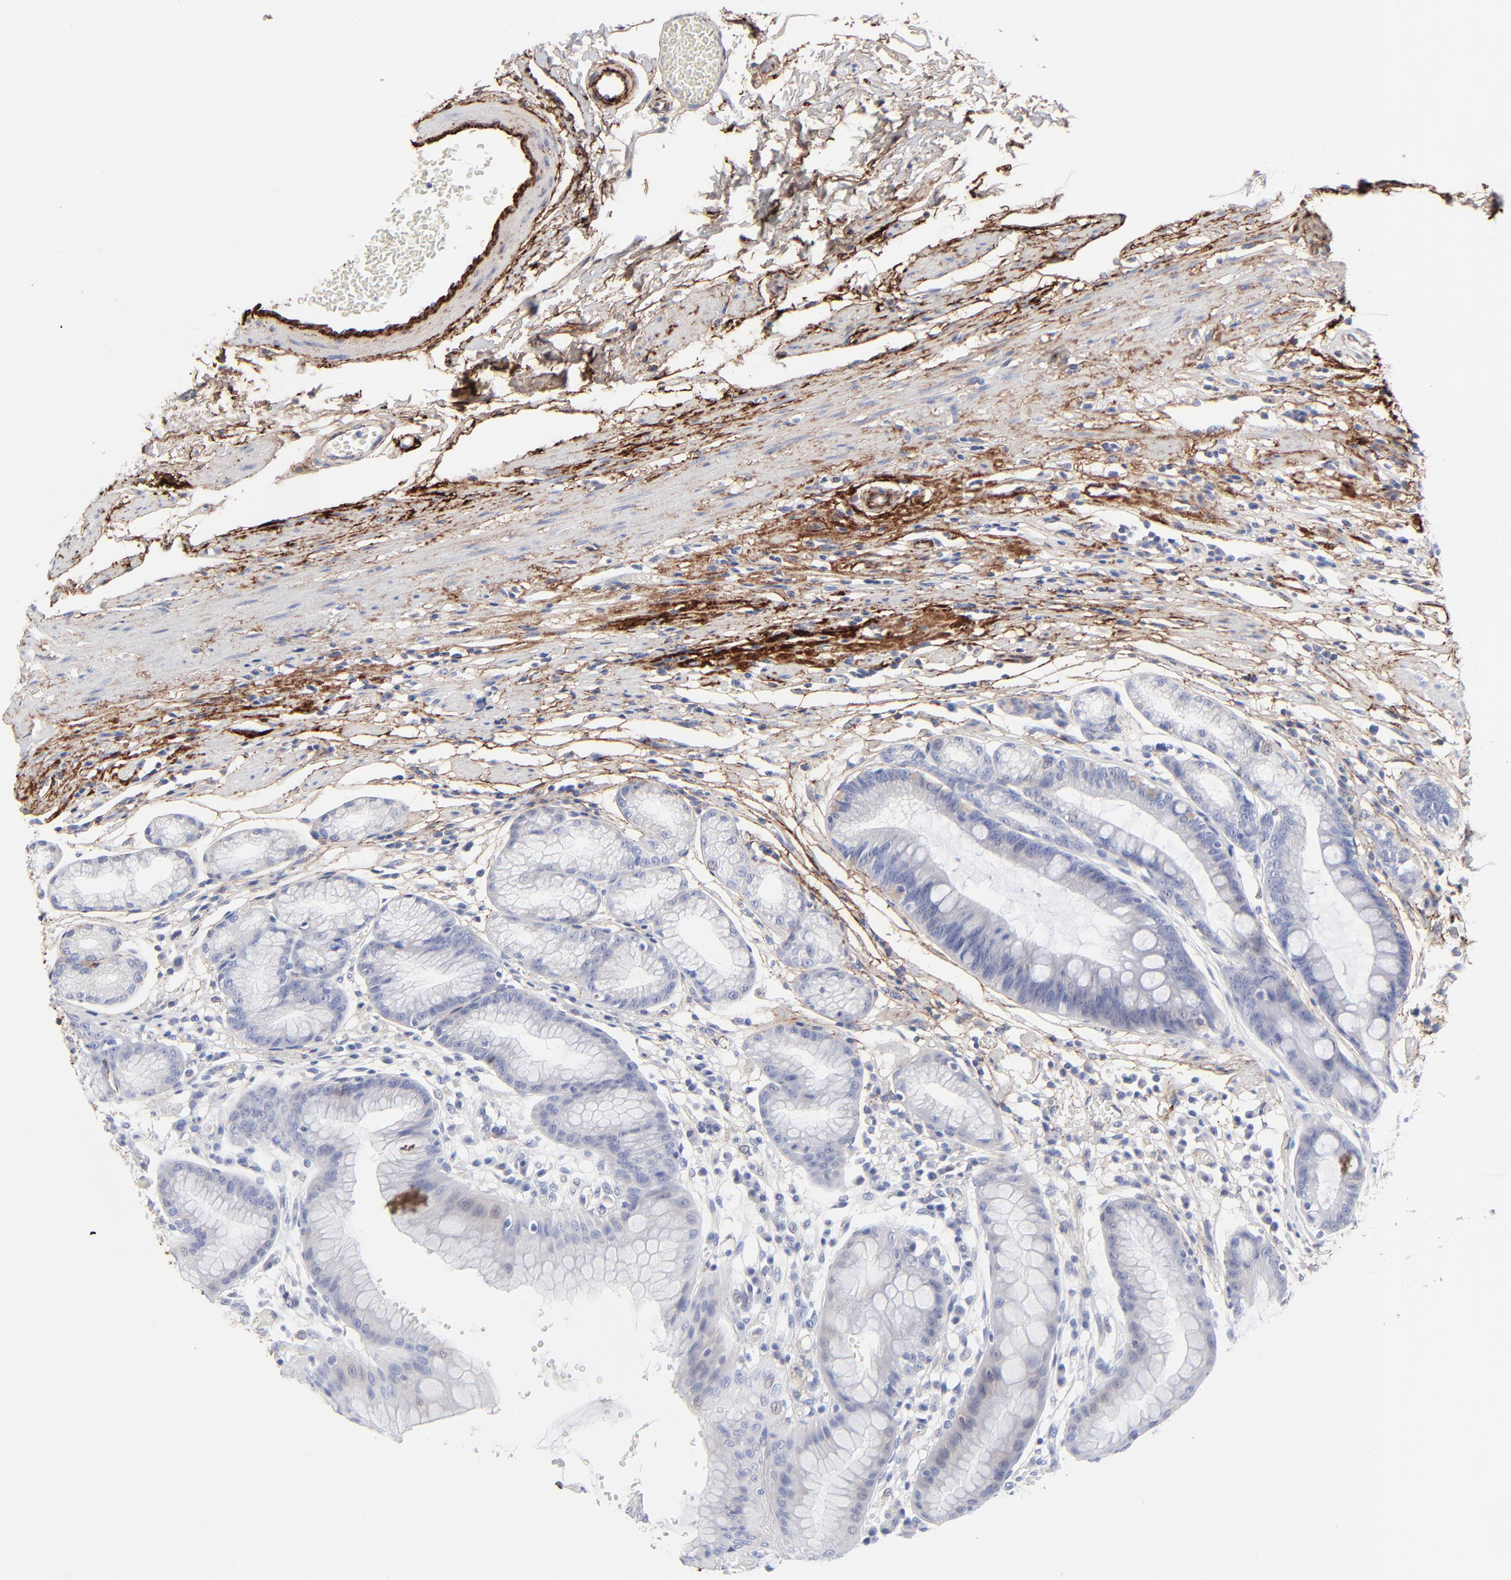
{"staining": {"intensity": "negative", "quantity": "none", "location": "none"}, "tissue": "stomach", "cell_type": "Glandular cells", "image_type": "normal", "snomed": [{"axis": "morphology", "description": "Normal tissue, NOS"}, {"axis": "morphology", "description": "Inflammation, NOS"}, {"axis": "topography", "description": "Stomach, lower"}], "caption": "Immunohistochemical staining of benign stomach exhibits no significant staining in glandular cells.", "gene": "FBLN2", "patient": {"sex": "male", "age": 59}}